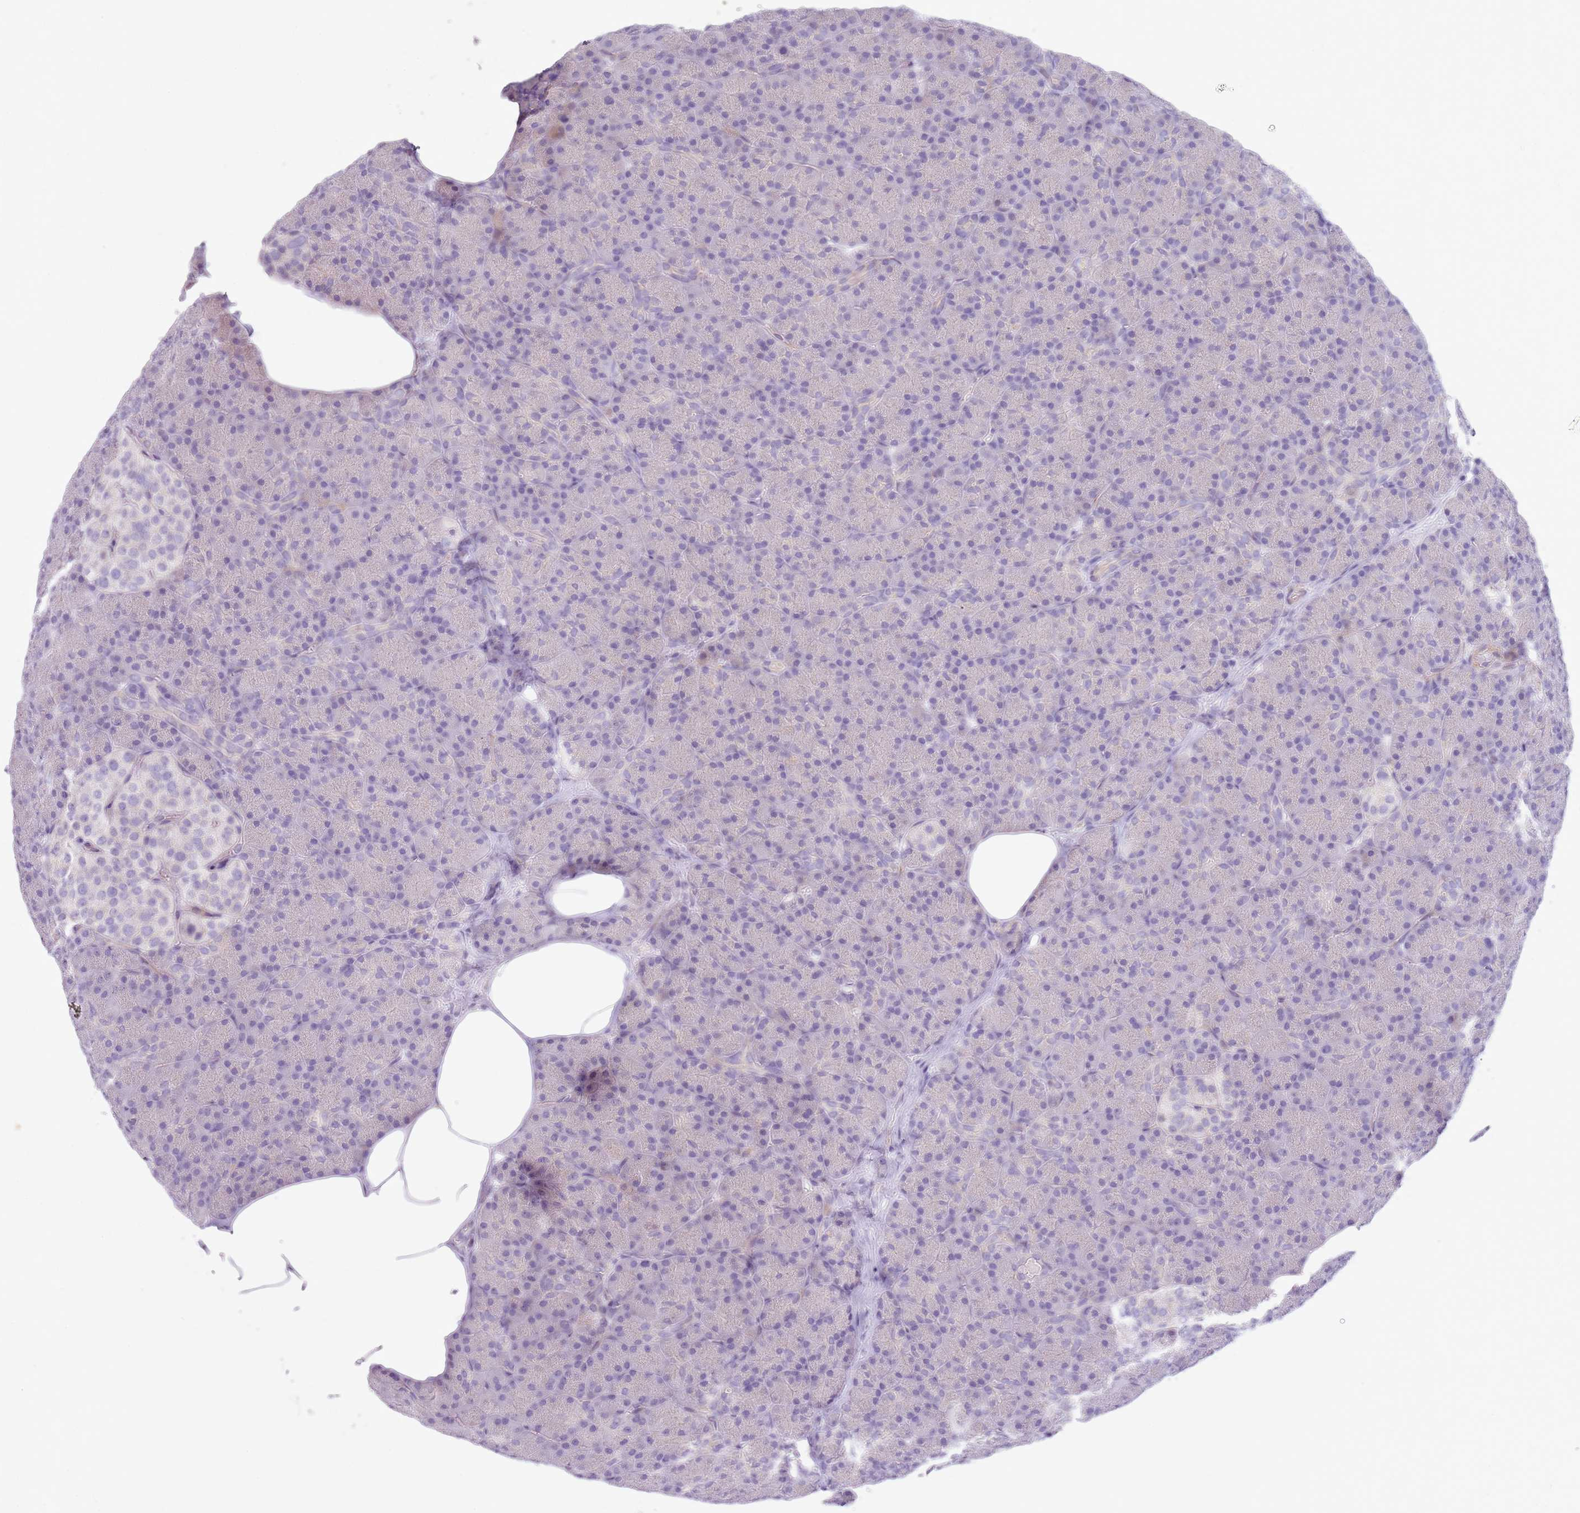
{"staining": {"intensity": "negative", "quantity": "none", "location": "none"}, "tissue": "pancreas", "cell_type": "Exocrine glandular cells", "image_type": "normal", "snomed": [{"axis": "morphology", "description": "Normal tissue, NOS"}, {"axis": "topography", "description": "Pancreas"}], "caption": "Pancreas stained for a protein using immunohistochemistry displays no staining exocrine glandular cells.", "gene": "ZNF239", "patient": {"sex": "female", "age": 43}}